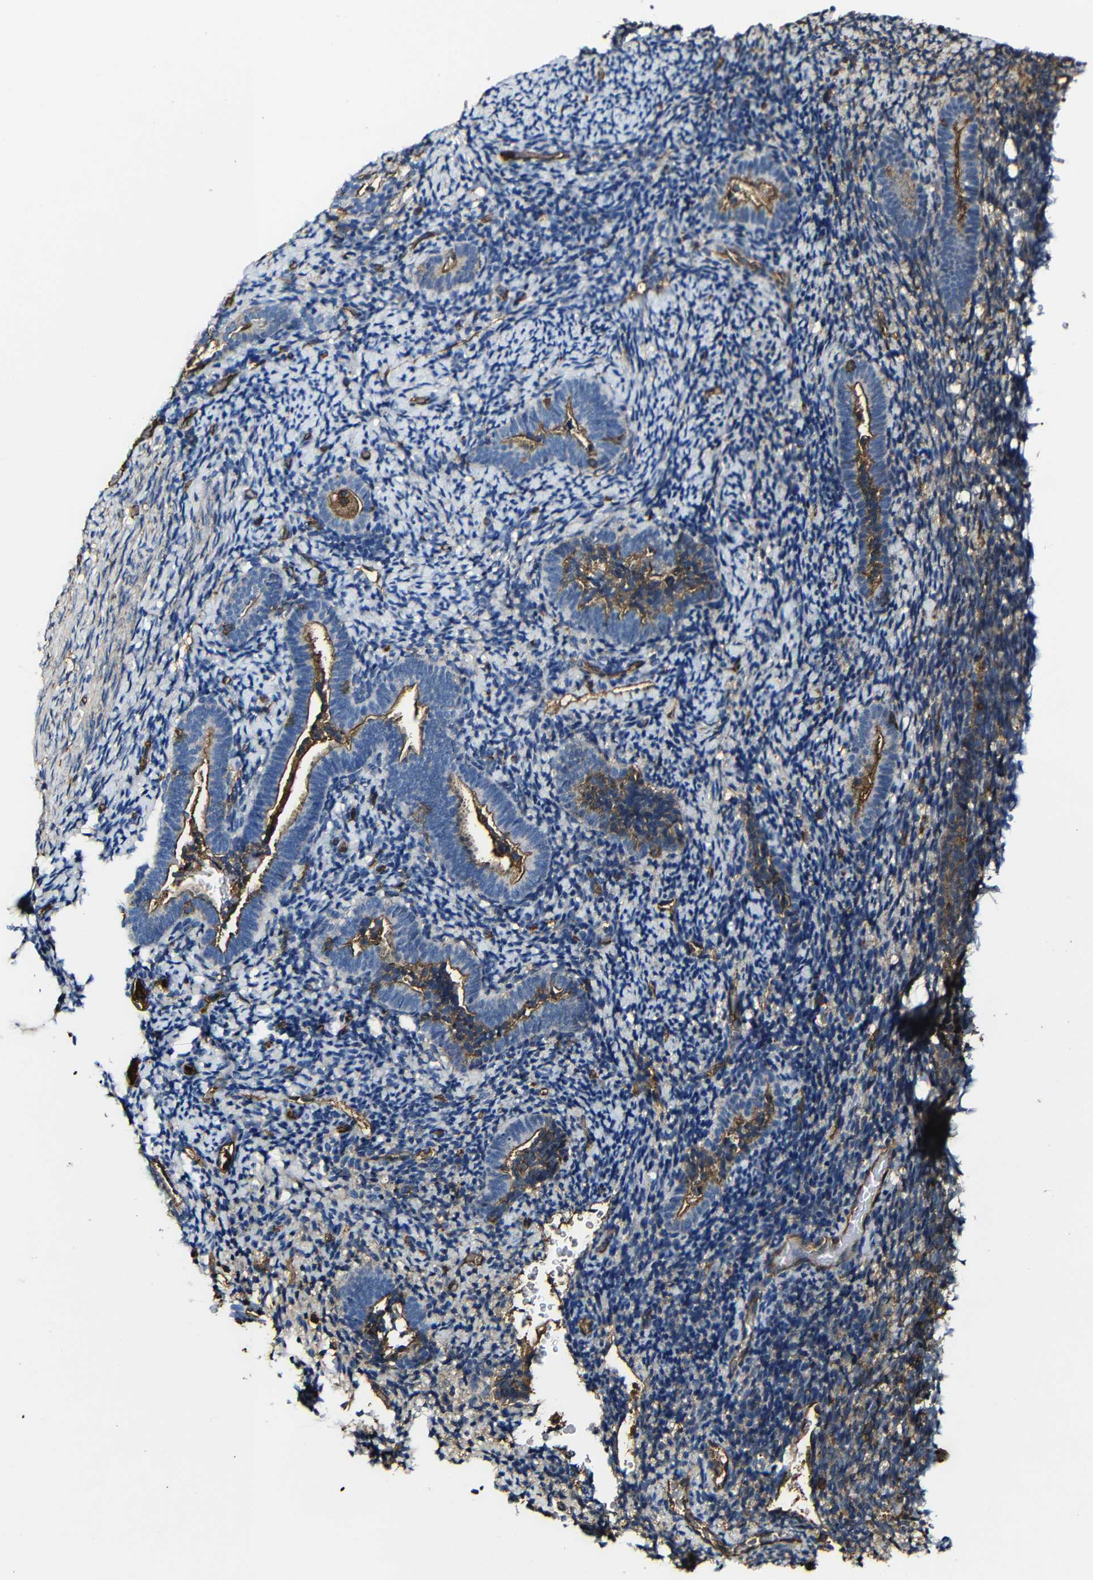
{"staining": {"intensity": "weak", "quantity": "25%-75%", "location": "cytoplasmic/membranous"}, "tissue": "endometrium", "cell_type": "Cells in endometrial stroma", "image_type": "normal", "snomed": [{"axis": "morphology", "description": "Normal tissue, NOS"}, {"axis": "topography", "description": "Endometrium"}], "caption": "The micrograph shows immunohistochemical staining of normal endometrium. There is weak cytoplasmic/membranous expression is identified in approximately 25%-75% of cells in endometrial stroma.", "gene": "MSN", "patient": {"sex": "female", "age": 51}}